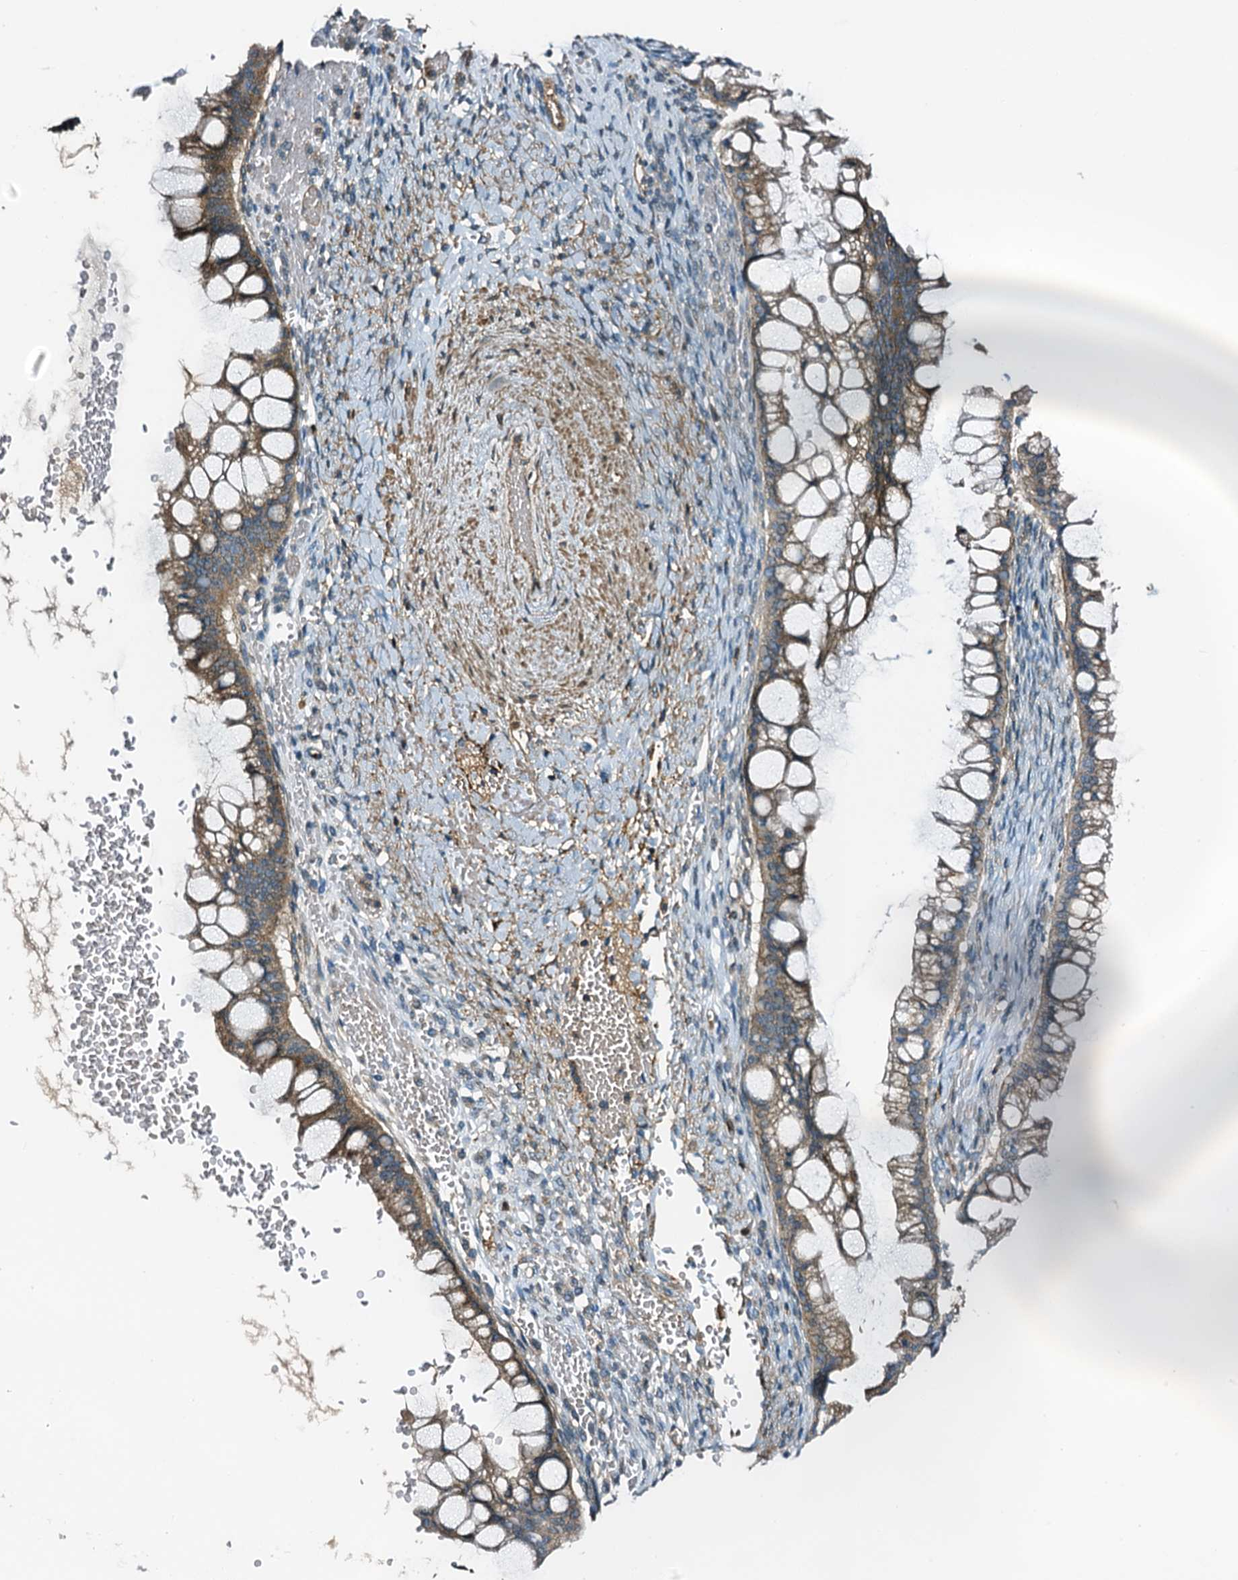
{"staining": {"intensity": "moderate", "quantity": ">75%", "location": "cytoplasmic/membranous"}, "tissue": "ovarian cancer", "cell_type": "Tumor cells", "image_type": "cancer", "snomed": [{"axis": "morphology", "description": "Cystadenocarcinoma, mucinous, NOS"}, {"axis": "topography", "description": "Ovary"}], "caption": "Moderate cytoplasmic/membranous protein expression is appreciated in about >75% of tumor cells in ovarian cancer.", "gene": "DUOXA1", "patient": {"sex": "female", "age": 73}}